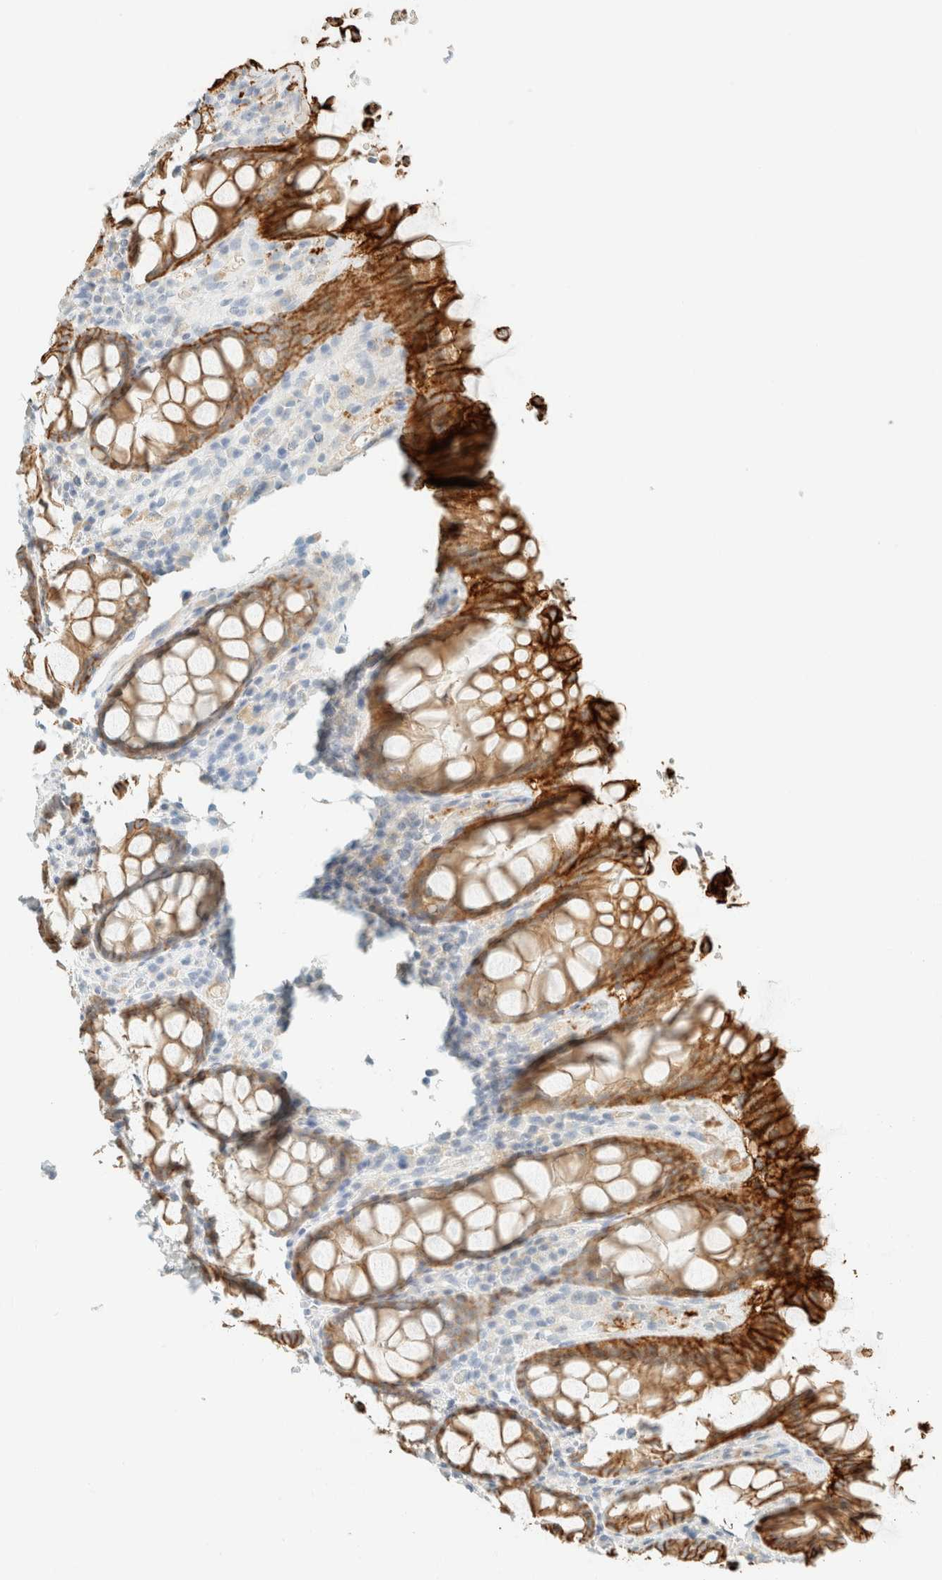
{"staining": {"intensity": "strong", "quantity": ">75%", "location": "cytoplasmic/membranous"}, "tissue": "rectum", "cell_type": "Glandular cells", "image_type": "normal", "snomed": [{"axis": "morphology", "description": "Normal tissue, NOS"}, {"axis": "topography", "description": "Rectum"}], "caption": "Protein positivity by immunohistochemistry (IHC) shows strong cytoplasmic/membranous expression in about >75% of glandular cells in unremarkable rectum.", "gene": "GPA33", "patient": {"sex": "male", "age": 64}}